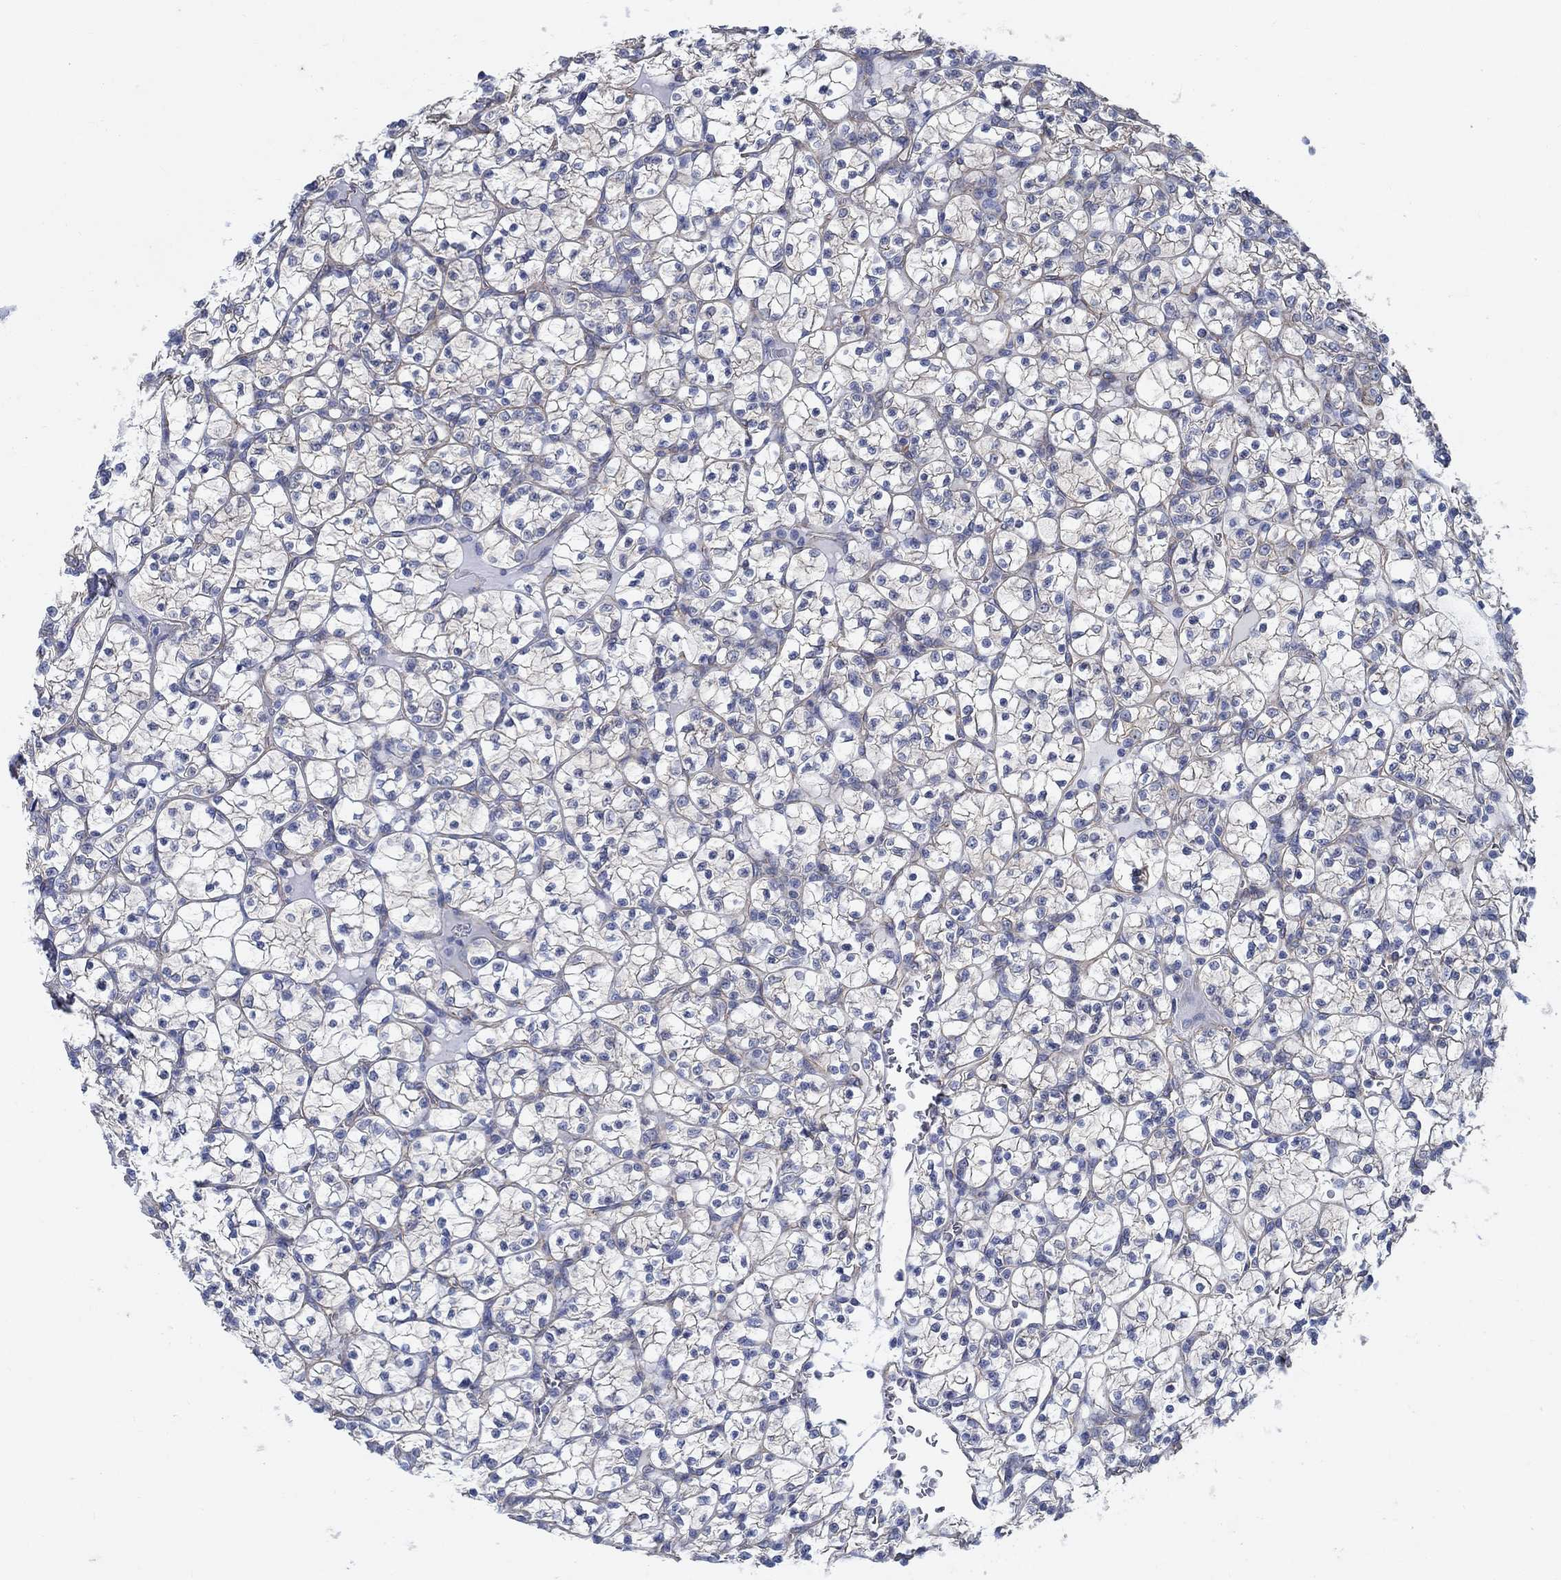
{"staining": {"intensity": "negative", "quantity": "none", "location": "none"}, "tissue": "renal cancer", "cell_type": "Tumor cells", "image_type": "cancer", "snomed": [{"axis": "morphology", "description": "Adenocarcinoma, NOS"}, {"axis": "topography", "description": "Kidney"}], "caption": "Micrograph shows no protein expression in tumor cells of renal adenocarcinoma tissue.", "gene": "TMEM198", "patient": {"sex": "female", "age": 89}}